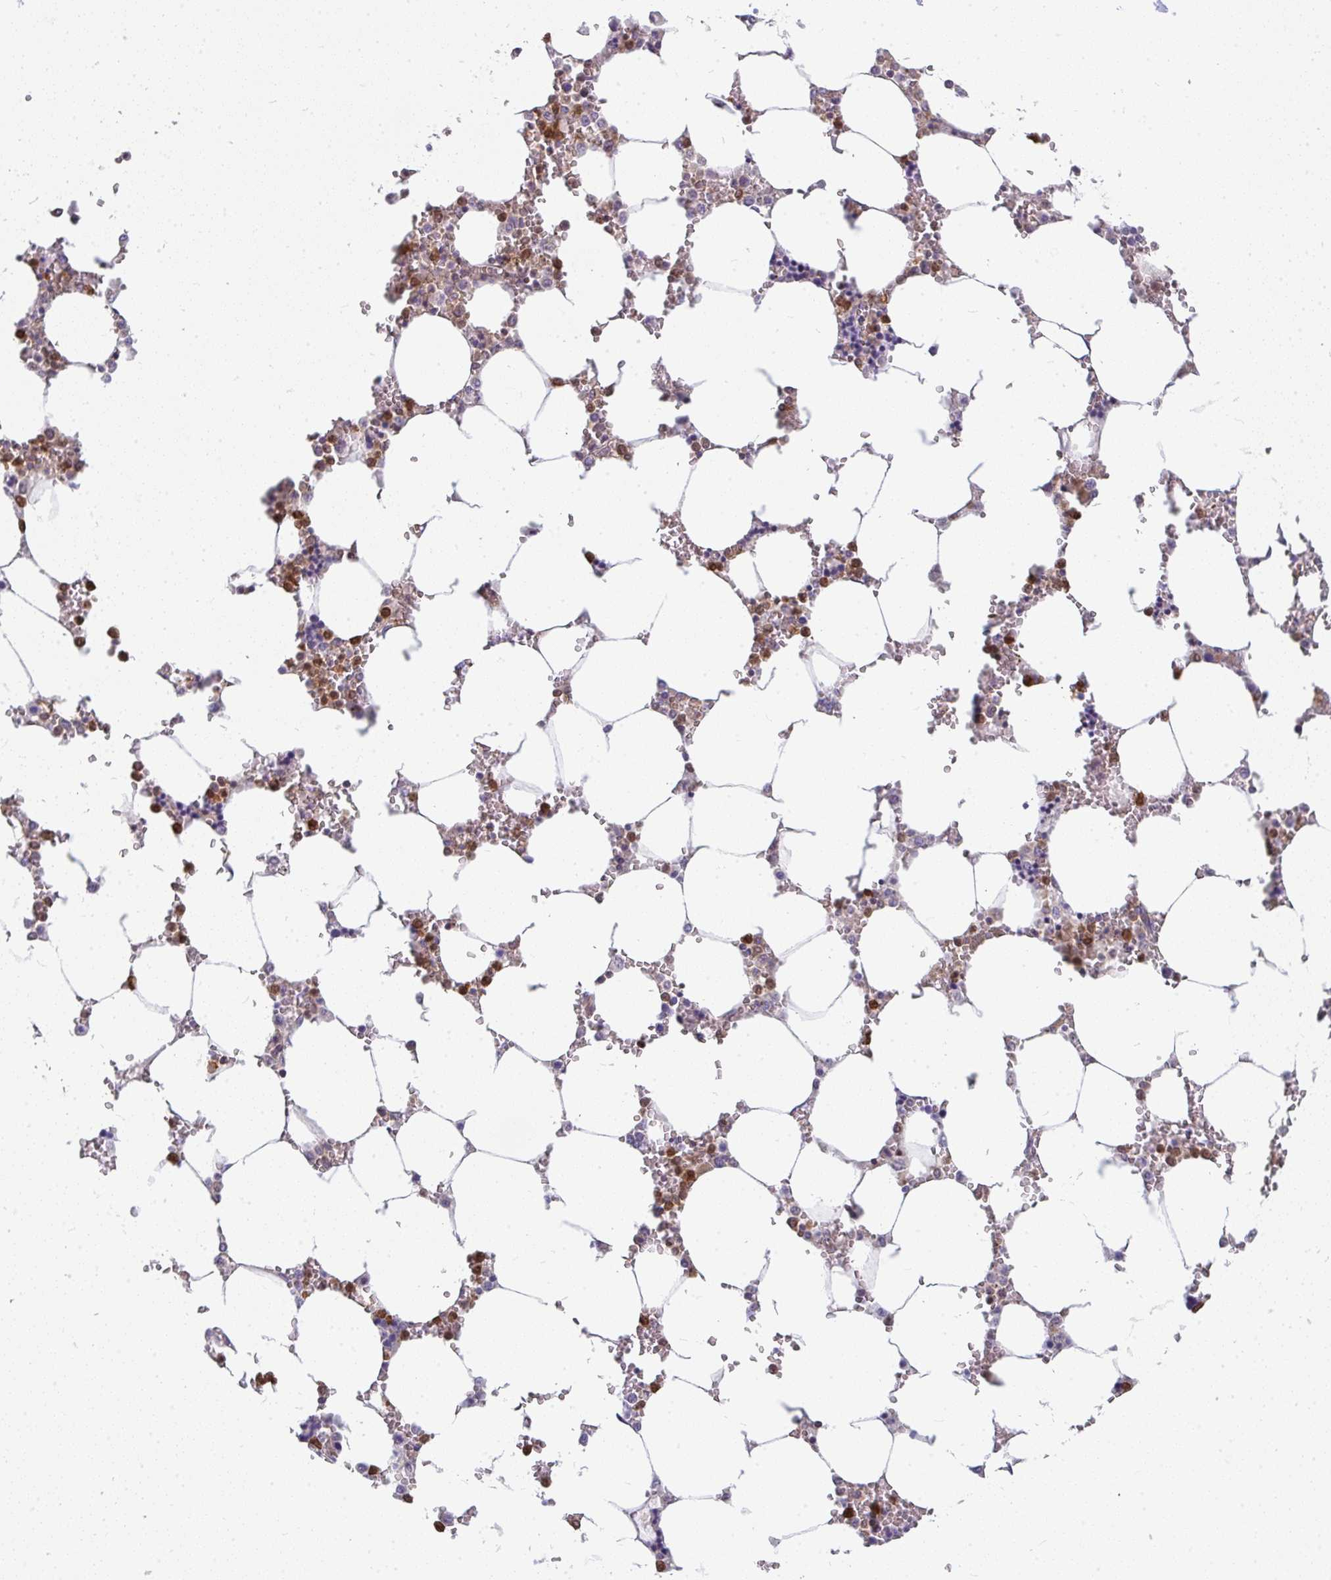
{"staining": {"intensity": "moderate", "quantity": "<25%", "location": "nuclear"}, "tissue": "bone marrow", "cell_type": "Hematopoietic cells", "image_type": "normal", "snomed": [{"axis": "morphology", "description": "Normal tissue, NOS"}, {"axis": "topography", "description": "Bone marrow"}], "caption": "This micrograph displays normal bone marrow stained with IHC to label a protein in brown. The nuclear of hematopoietic cells show moderate positivity for the protein. Nuclei are counter-stained blue.", "gene": "CSF3R", "patient": {"sex": "male", "age": 64}}